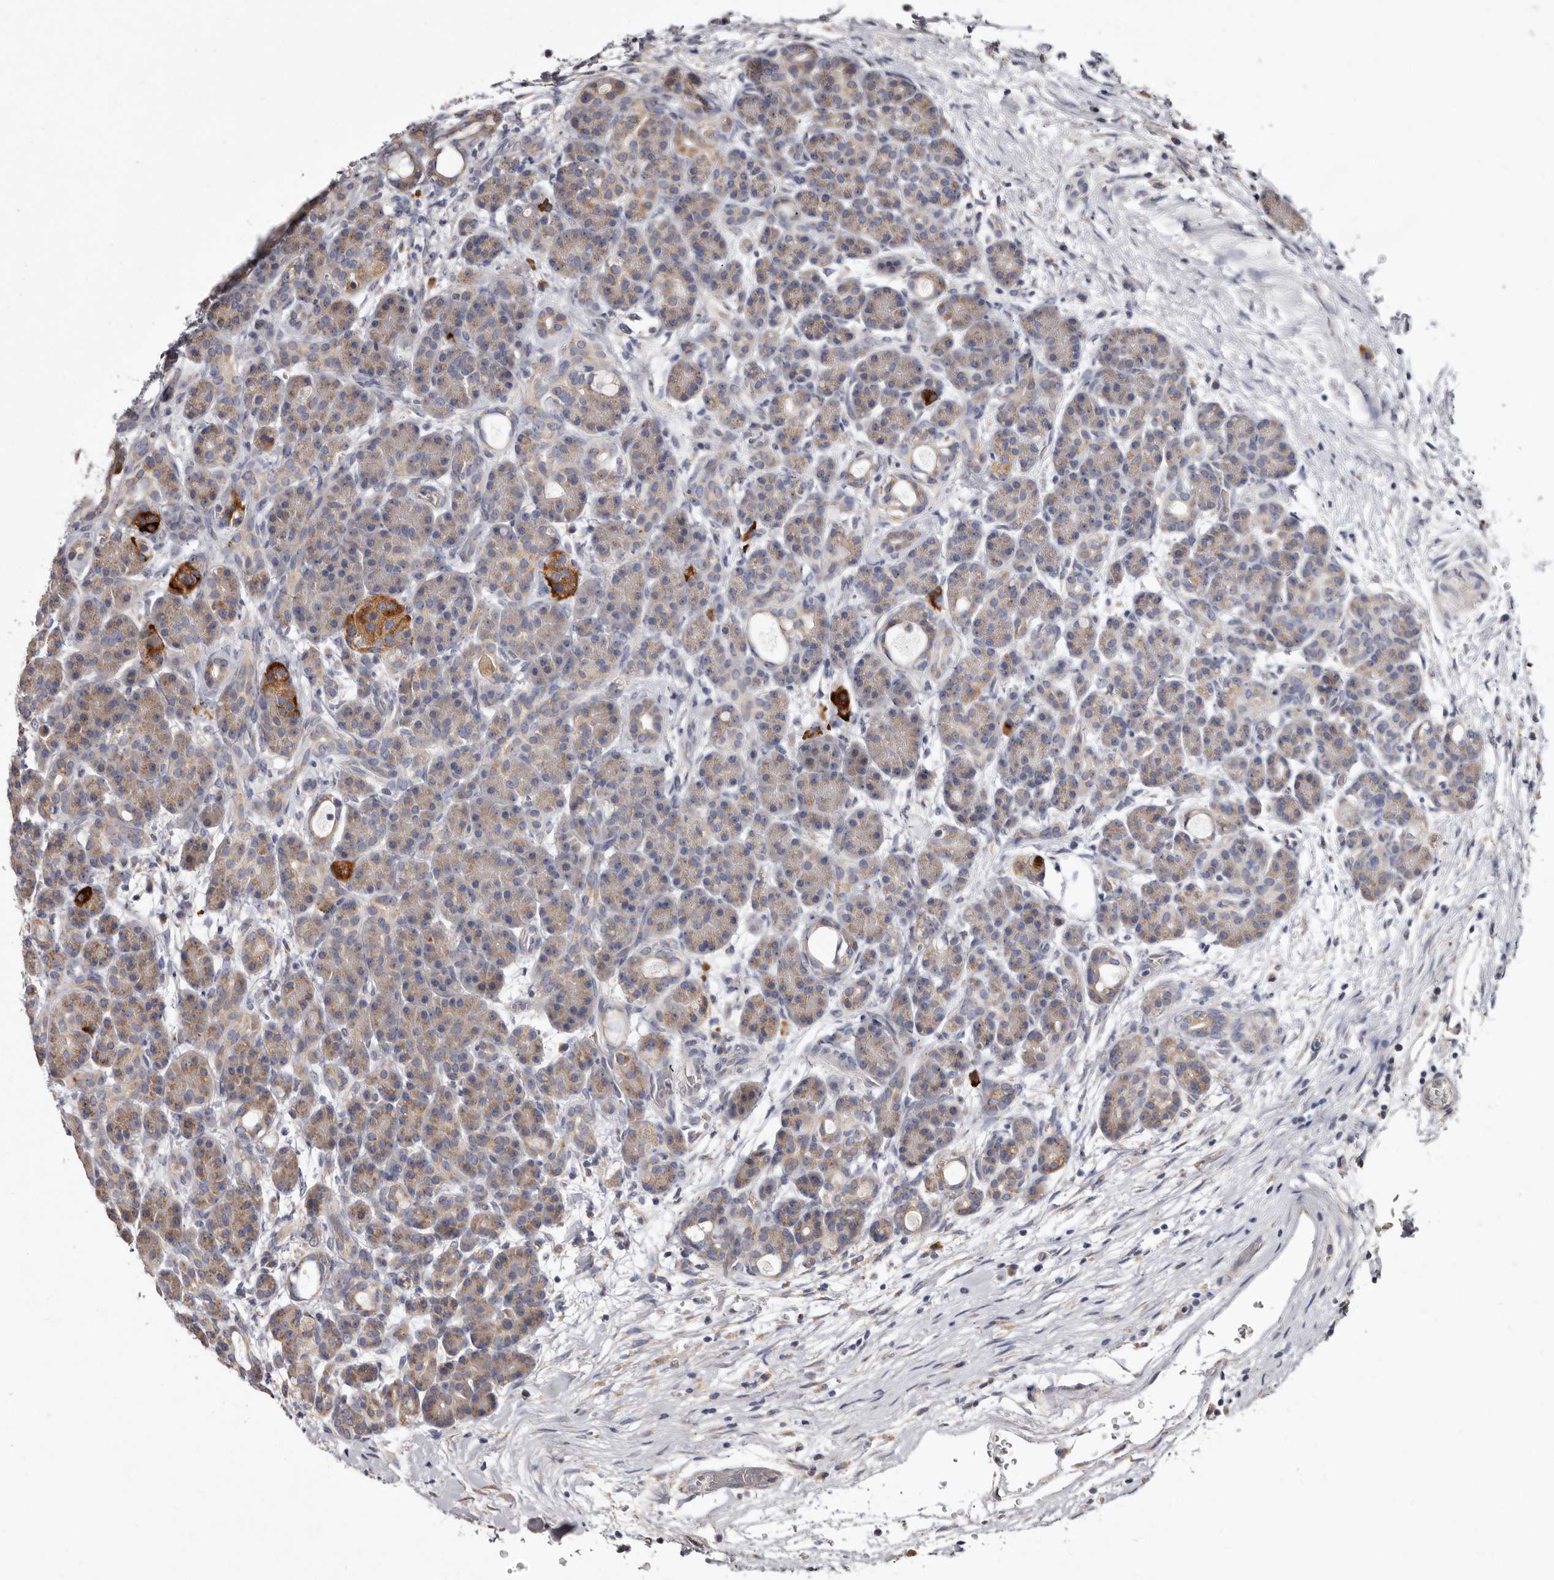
{"staining": {"intensity": "moderate", "quantity": "<25%", "location": "cytoplasmic/membranous"}, "tissue": "pancreas", "cell_type": "Exocrine glandular cells", "image_type": "normal", "snomed": [{"axis": "morphology", "description": "Normal tissue, NOS"}, {"axis": "topography", "description": "Pancreas"}], "caption": "DAB immunohistochemical staining of benign pancreas demonstrates moderate cytoplasmic/membranous protein expression in approximately <25% of exocrine glandular cells.", "gene": "ASIC5", "patient": {"sex": "male", "age": 63}}